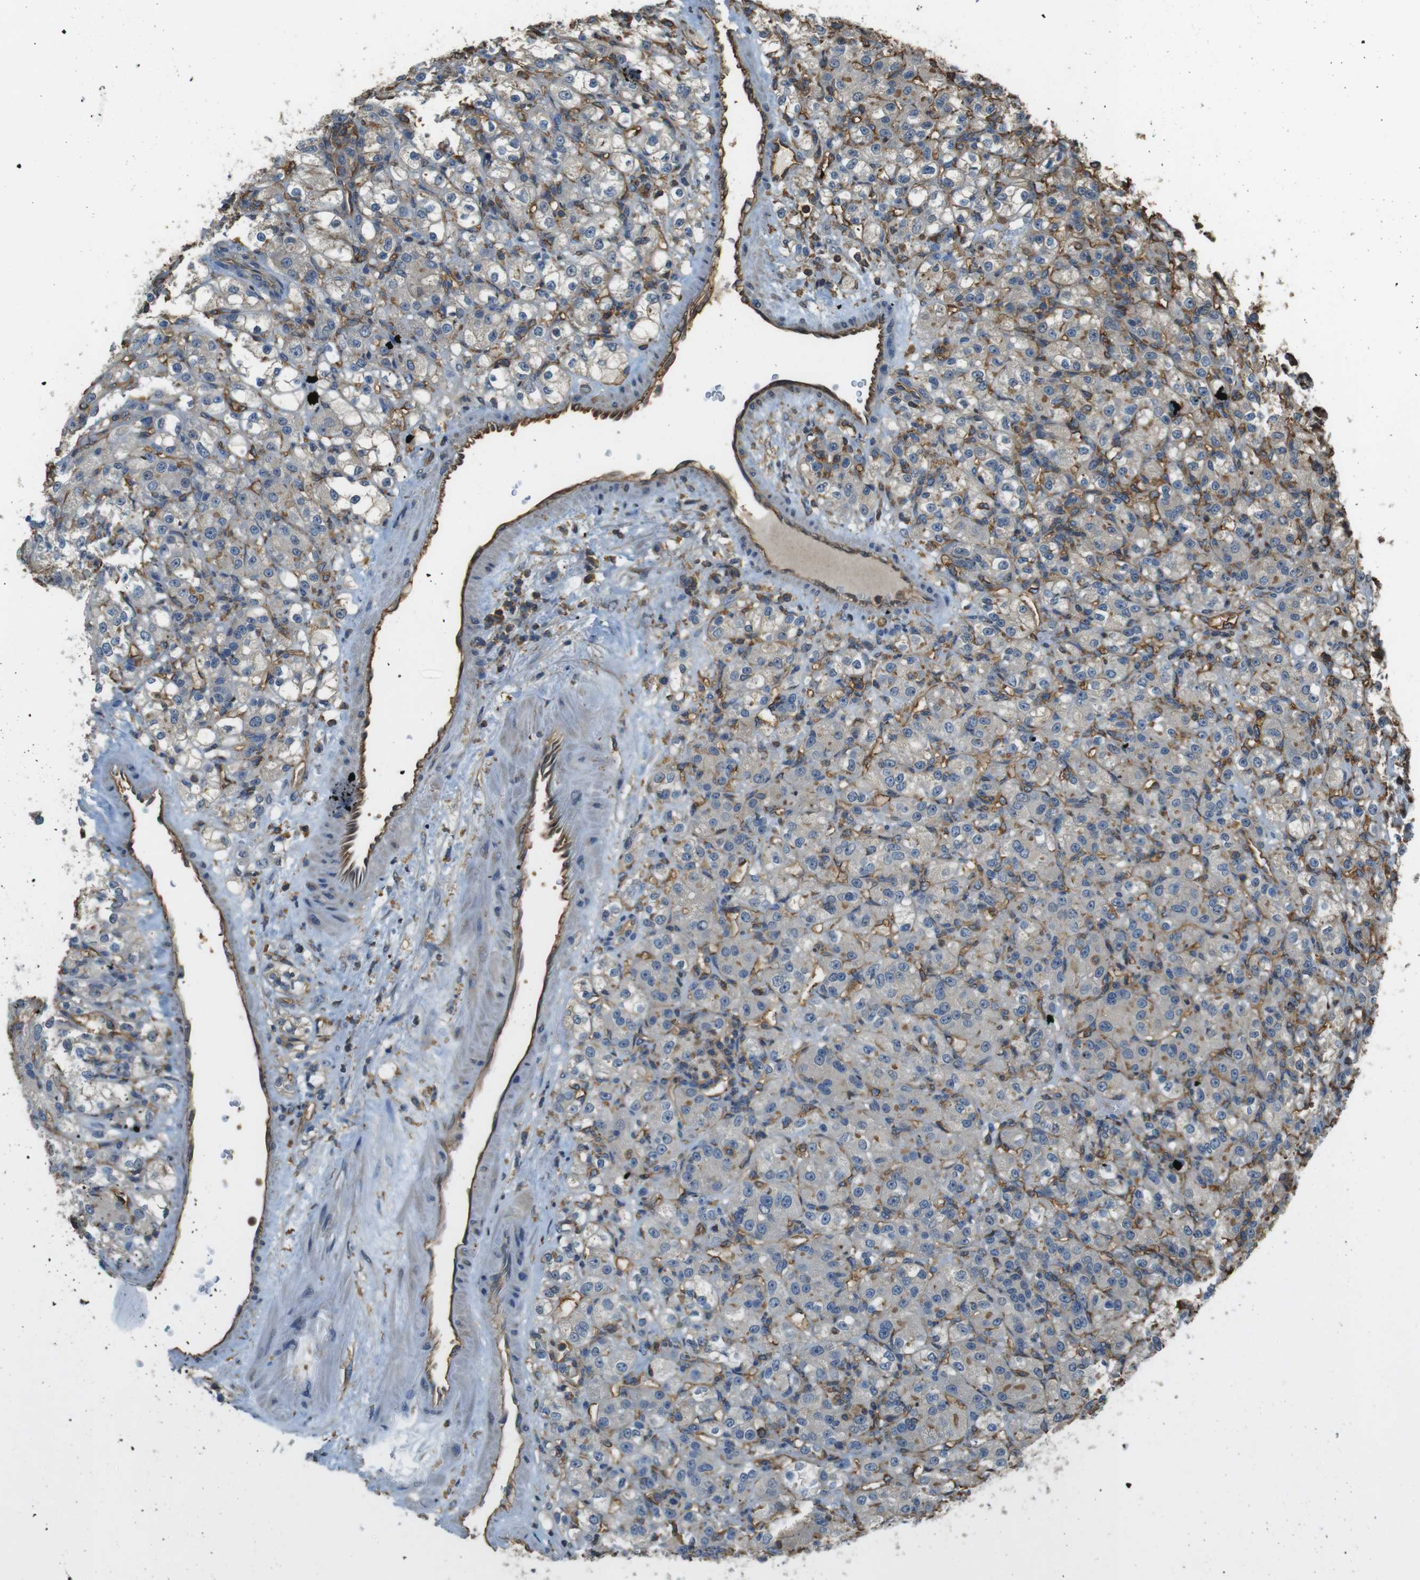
{"staining": {"intensity": "weak", "quantity": "25%-75%", "location": "cytoplasmic/membranous"}, "tissue": "renal cancer", "cell_type": "Tumor cells", "image_type": "cancer", "snomed": [{"axis": "morphology", "description": "Adenocarcinoma, NOS"}, {"axis": "topography", "description": "Kidney"}], "caption": "Protein staining shows weak cytoplasmic/membranous staining in approximately 25%-75% of tumor cells in adenocarcinoma (renal).", "gene": "FCAR", "patient": {"sex": "male", "age": 61}}